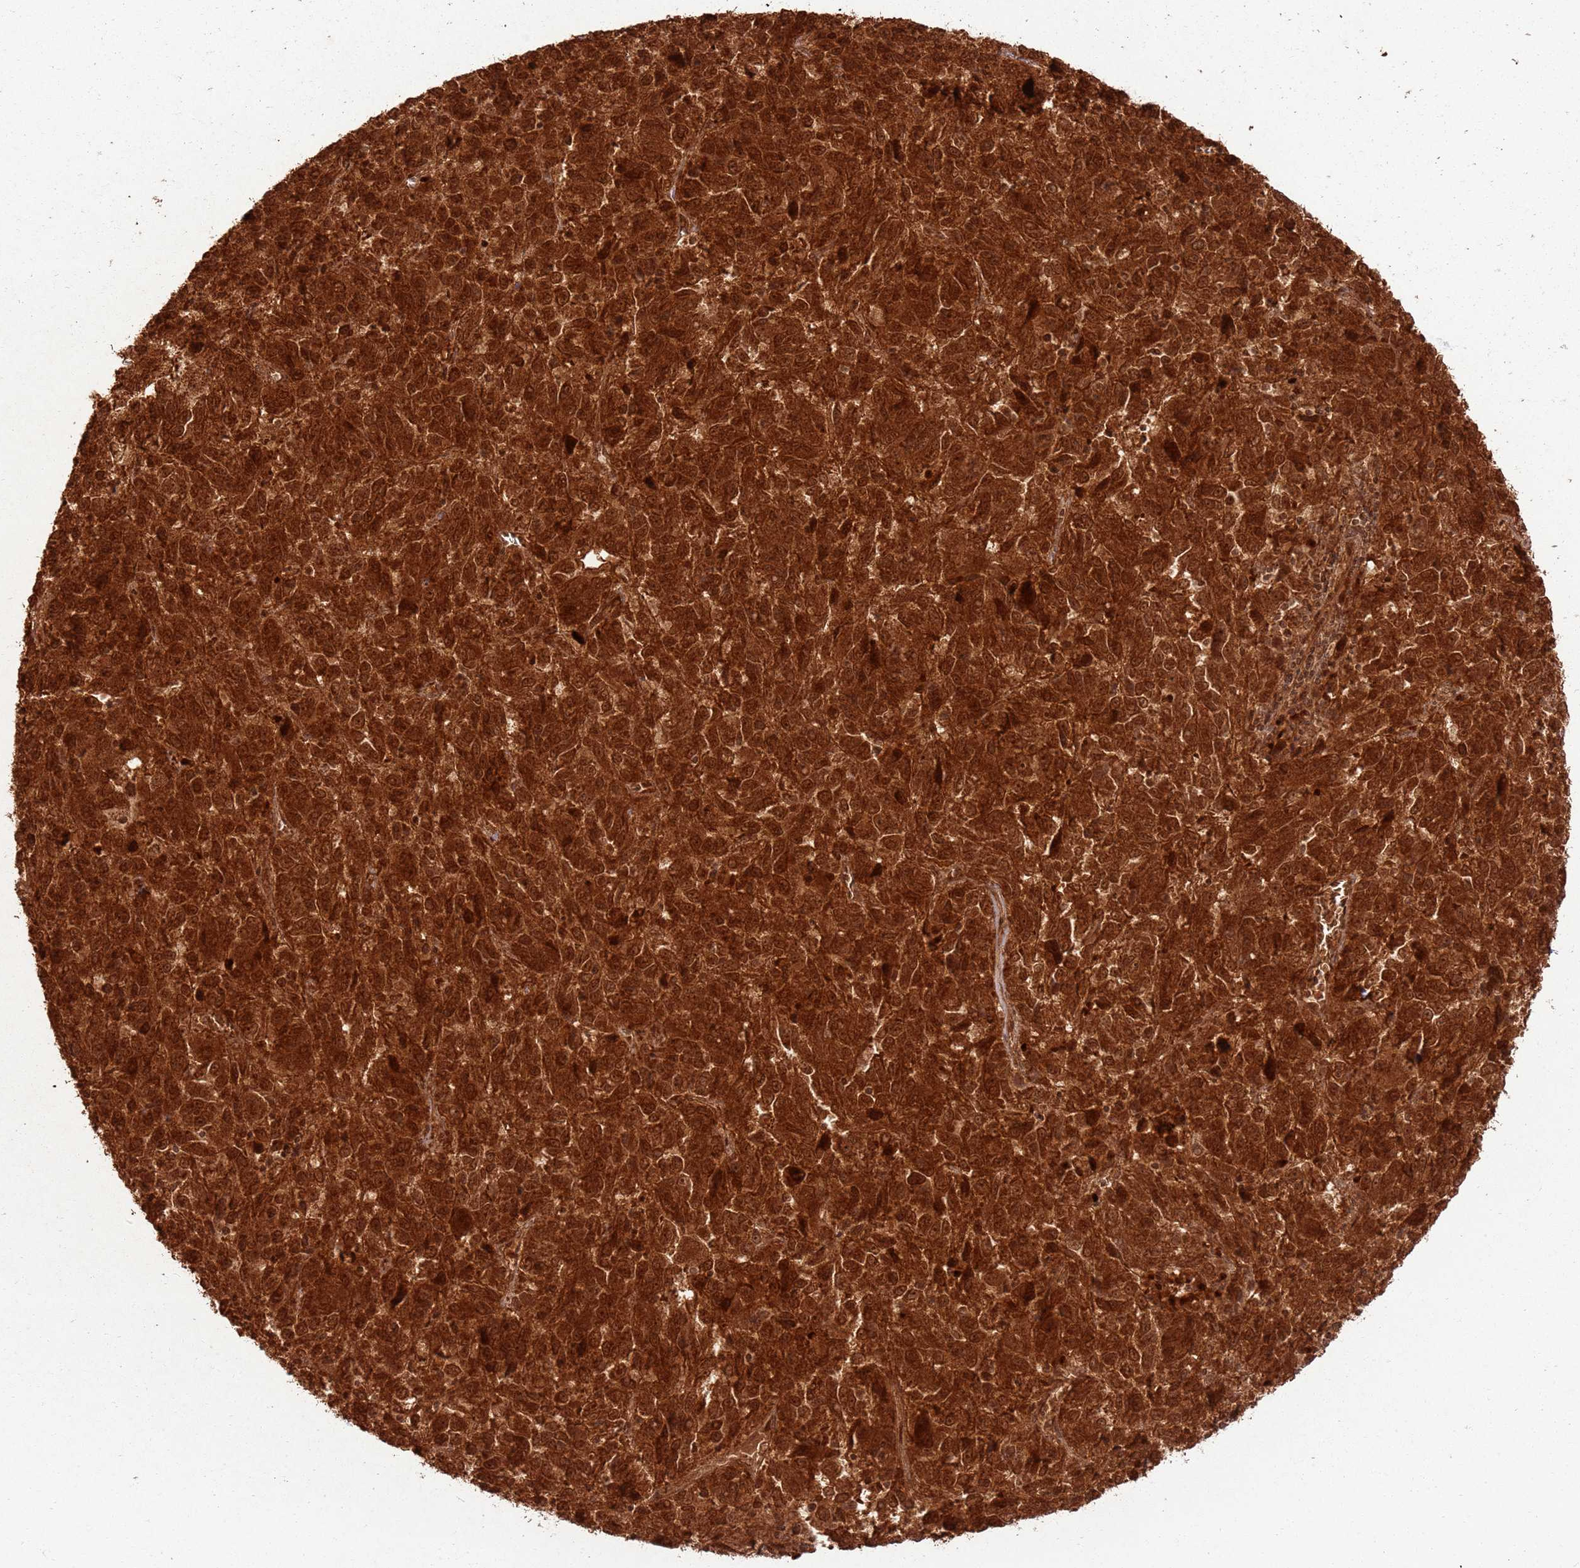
{"staining": {"intensity": "strong", "quantity": ">75%", "location": "cytoplasmic/membranous,nuclear"}, "tissue": "melanoma", "cell_type": "Tumor cells", "image_type": "cancer", "snomed": [{"axis": "morphology", "description": "Malignant melanoma, Metastatic site"}, {"axis": "topography", "description": "Lung"}], "caption": "Malignant melanoma (metastatic site) stained with immunohistochemistry (IHC) shows strong cytoplasmic/membranous and nuclear positivity in approximately >75% of tumor cells.", "gene": "TBC1D13", "patient": {"sex": "male", "age": 64}}